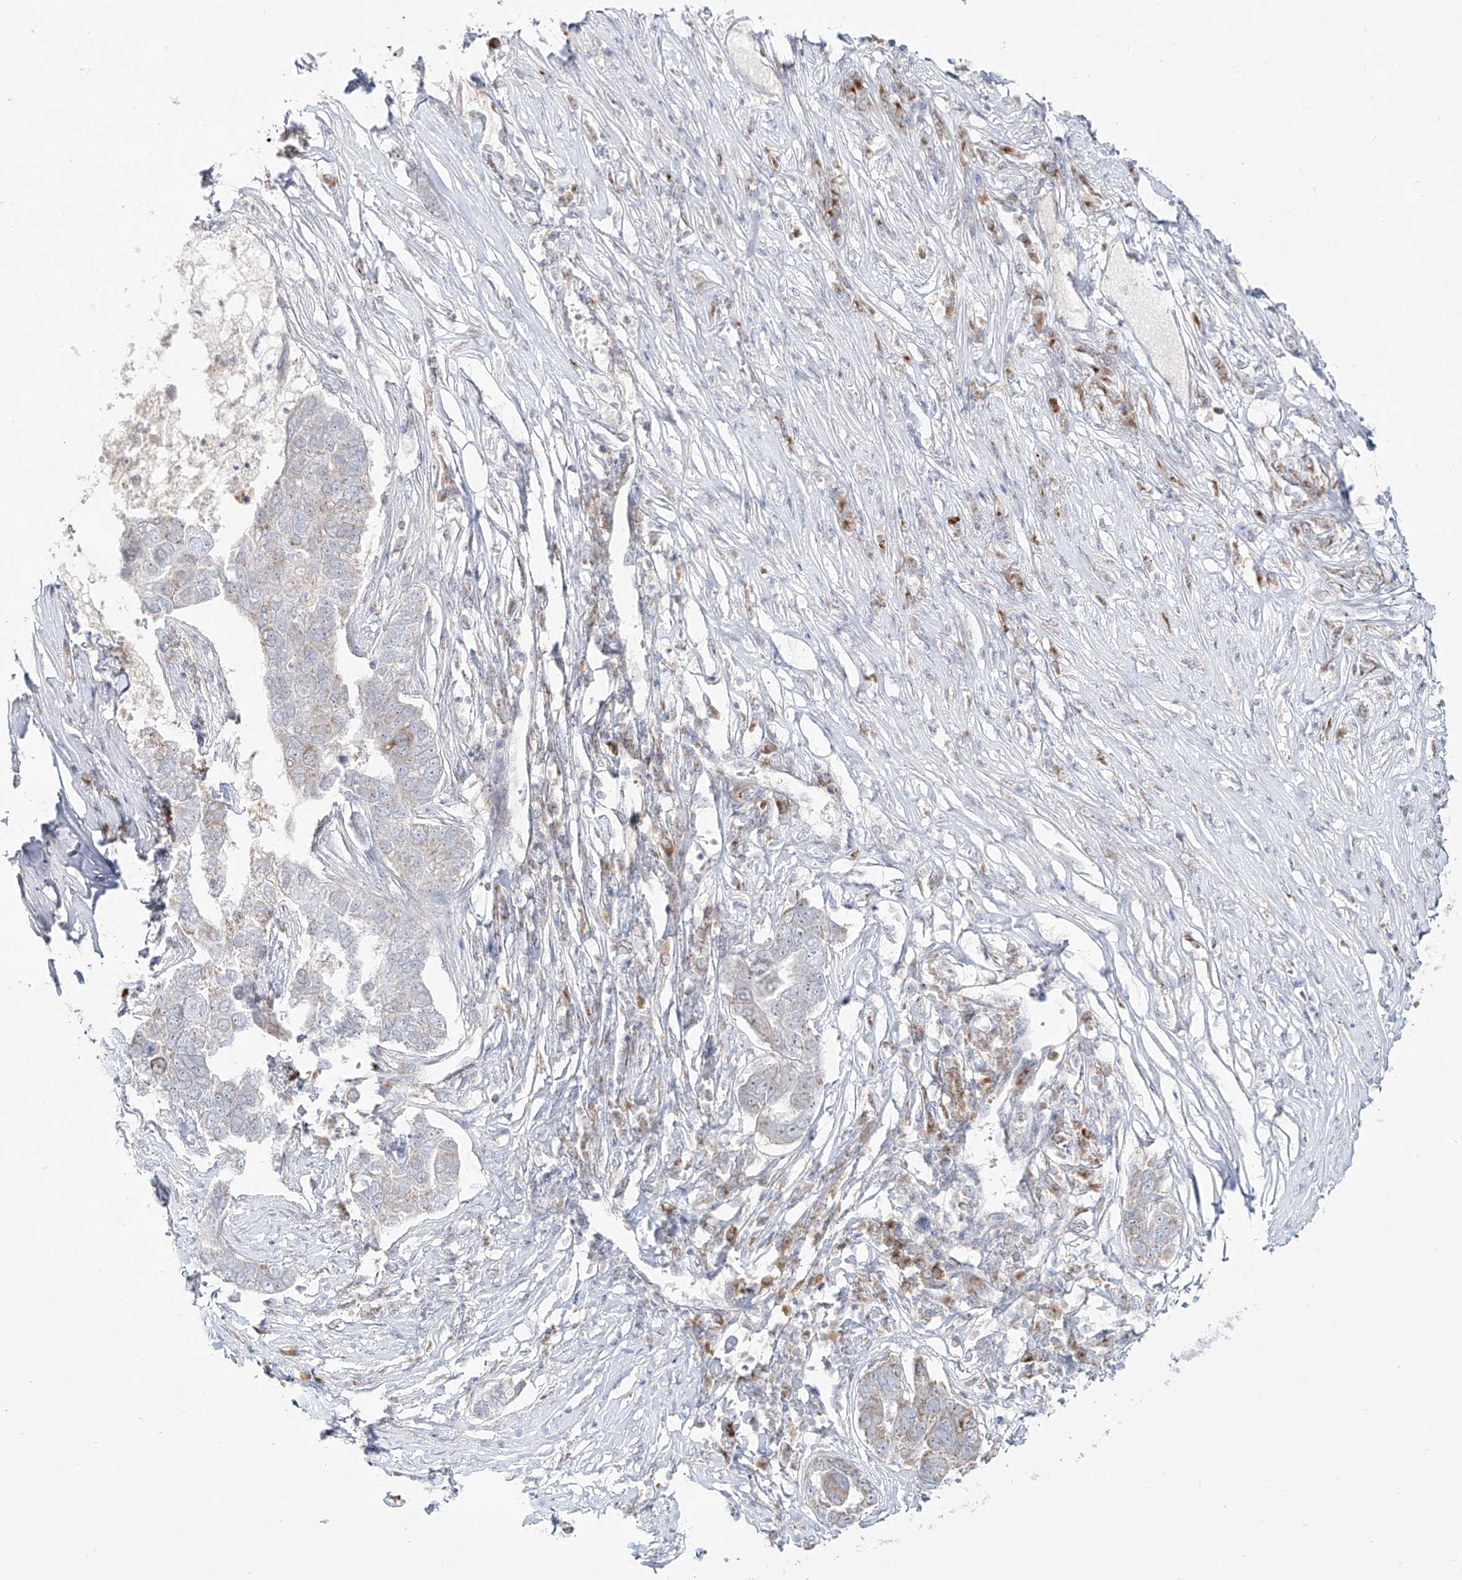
{"staining": {"intensity": "weak", "quantity": "25%-75%", "location": "cytoplasmic/membranous"}, "tissue": "pancreatic cancer", "cell_type": "Tumor cells", "image_type": "cancer", "snomed": [{"axis": "morphology", "description": "Adenocarcinoma, NOS"}, {"axis": "topography", "description": "Pancreas"}], "caption": "An image of human adenocarcinoma (pancreatic) stained for a protein displays weak cytoplasmic/membranous brown staining in tumor cells. Using DAB (brown) and hematoxylin (blue) stains, captured at high magnification using brightfield microscopy.", "gene": "BSDC1", "patient": {"sex": "female", "age": 61}}